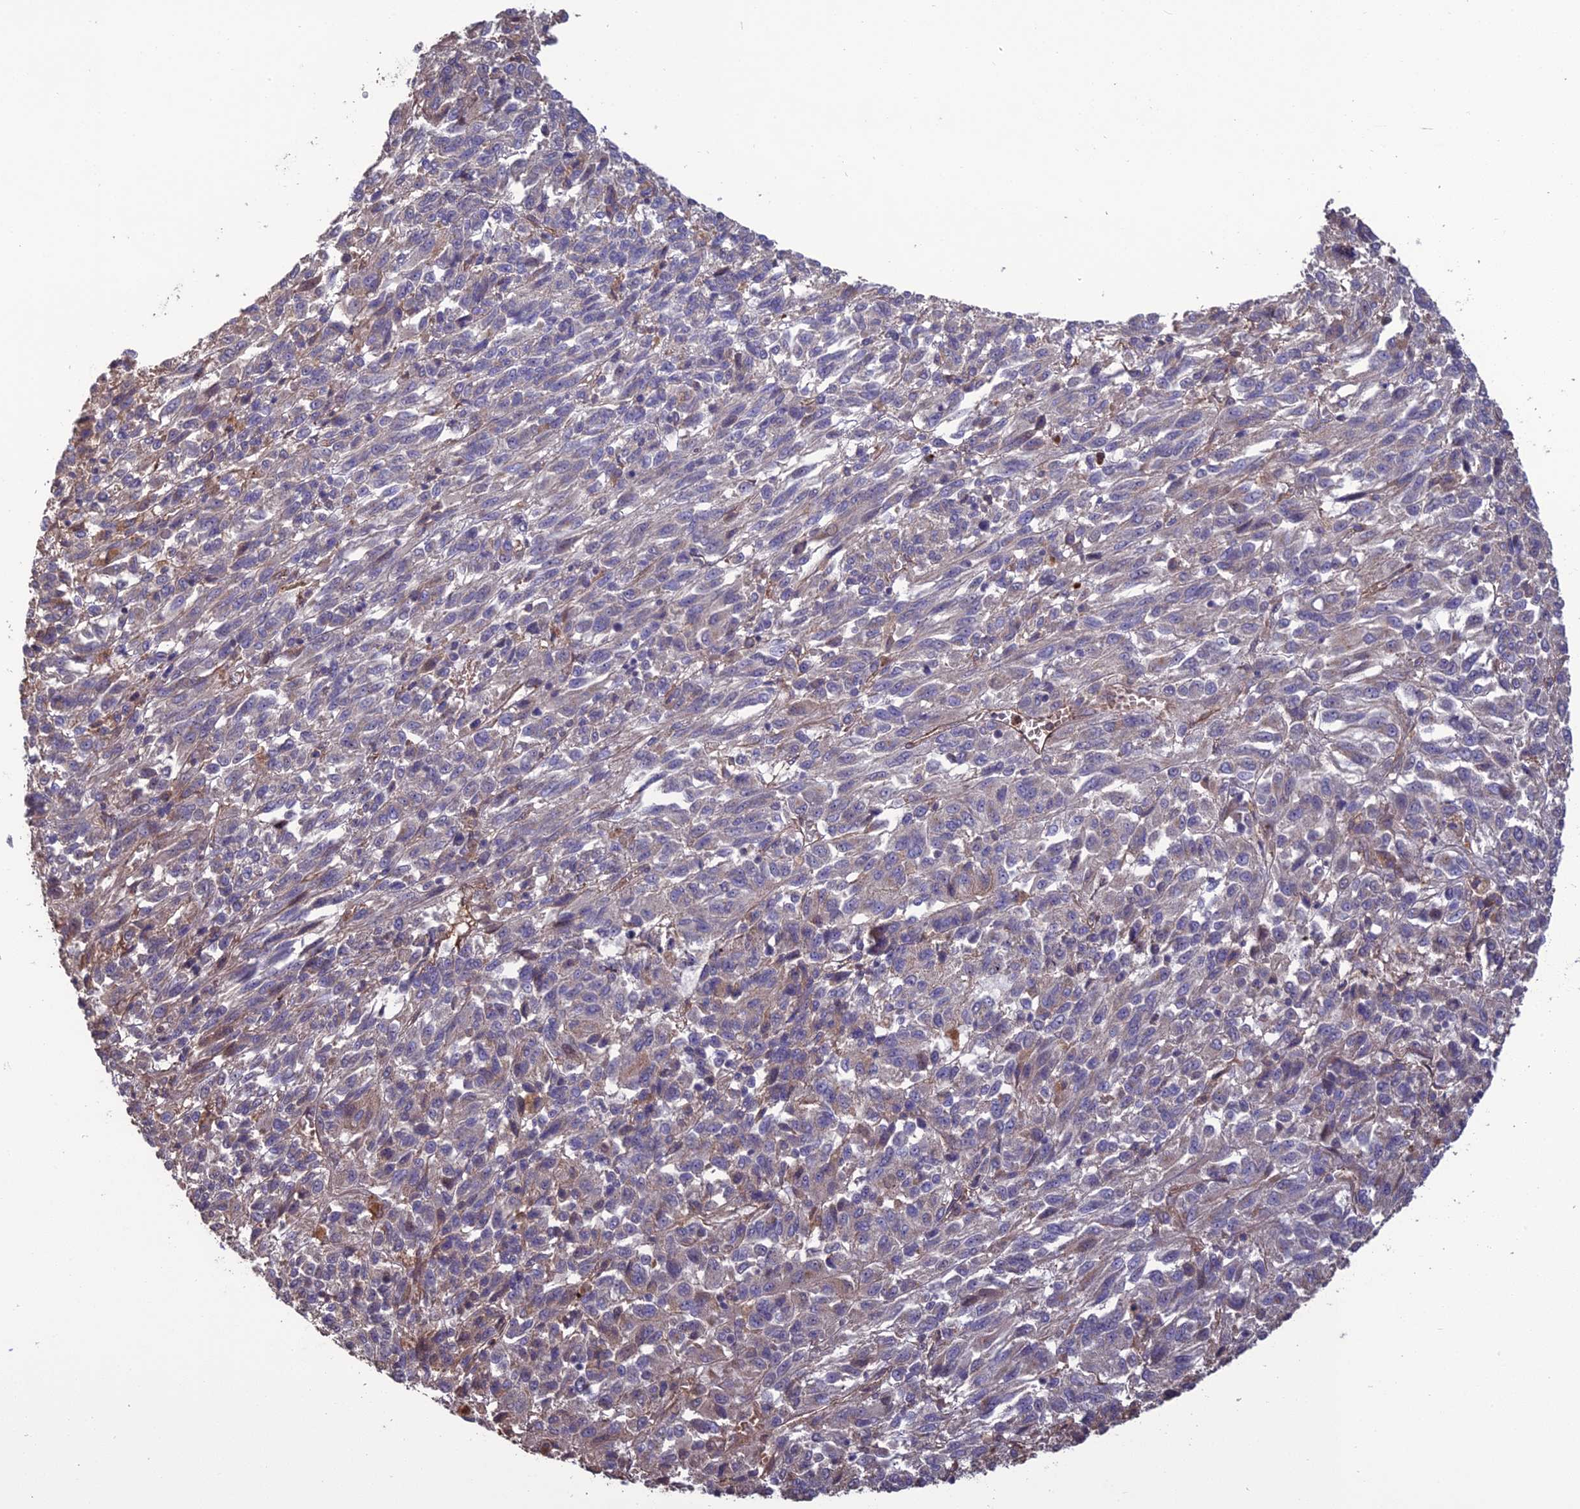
{"staining": {"intensity": "negative", "quantity": "none", "location": "none"}, "tissue": "melanoma", "cell_type": "Tumor cells", "image_type": "cancer", "snomed": [{"axis": "morphology", "description": "Malignant melanoma, Metastatic site"}, {"axis": "topography", "description": "Lung"}], "caption": "Immunohistochemistry (IHC) micrograph of neoplastic tissue: malignant melanoma (metastatic site) stained with DAB (3,3'-diaminobenzidine) displays no significant protein positivity in tumor cells.", "gene": "ATP6V0A2", "patient": {"sex": "male", "age": 64}}